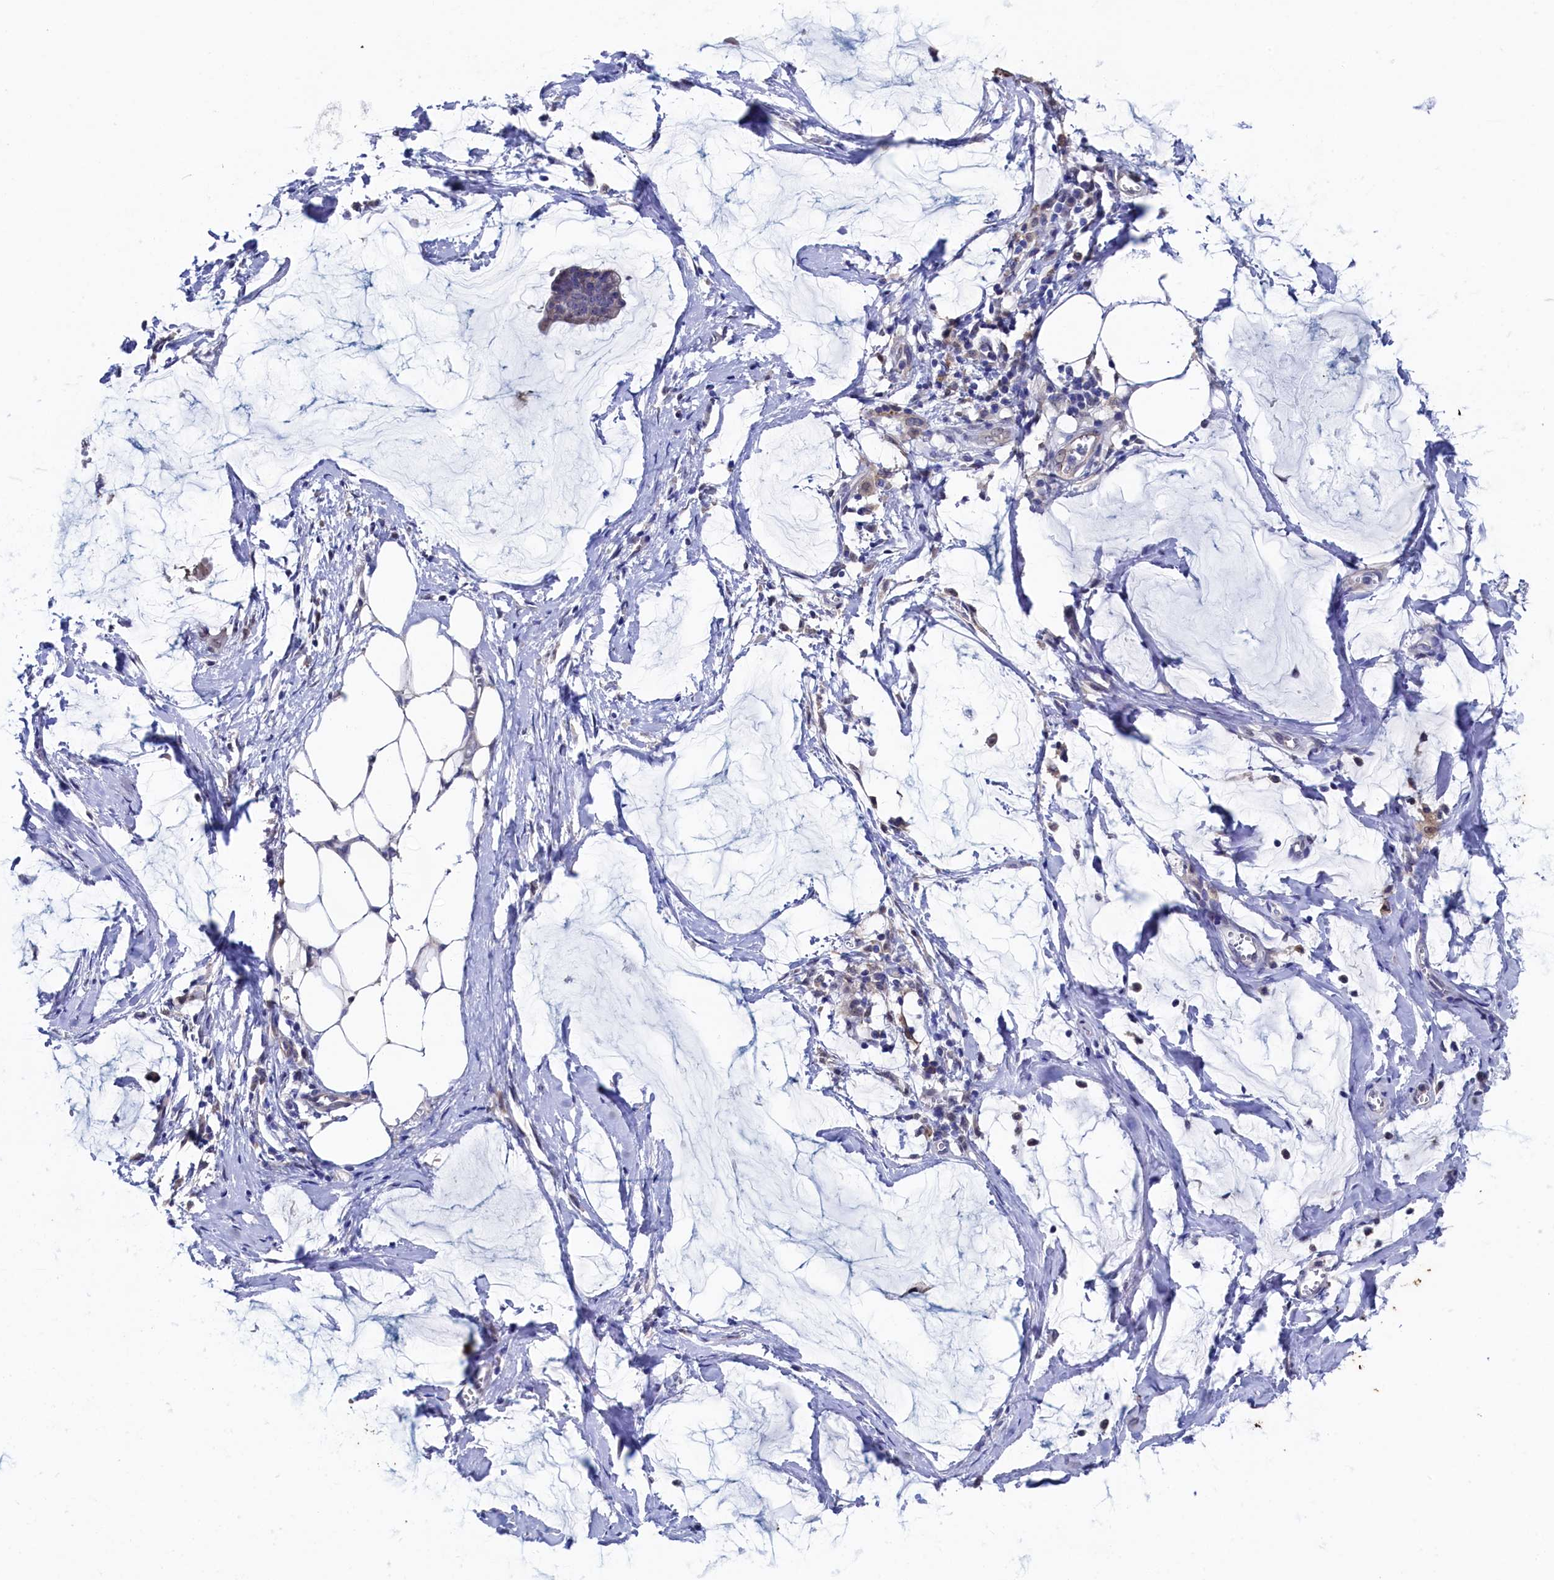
{"staining": {"intensity": "negative", "quantity": "none", "location": "none"}, "tissue": "ovarian cancer", "cell_type": "Tumor cells", "image_type": "cancer", "snomed": [{"axis": "morphology", "description": "Cystadenocarcinoma, mucinous, NOS"}, {"axis": "topography", "description": "Ovary"}], "caption": "Photomicrograph shows no significant protein expression in tumor cells of ovarian cancer.", "gene": "RNH1", "patient": {"sex": "female", "age": 73}}